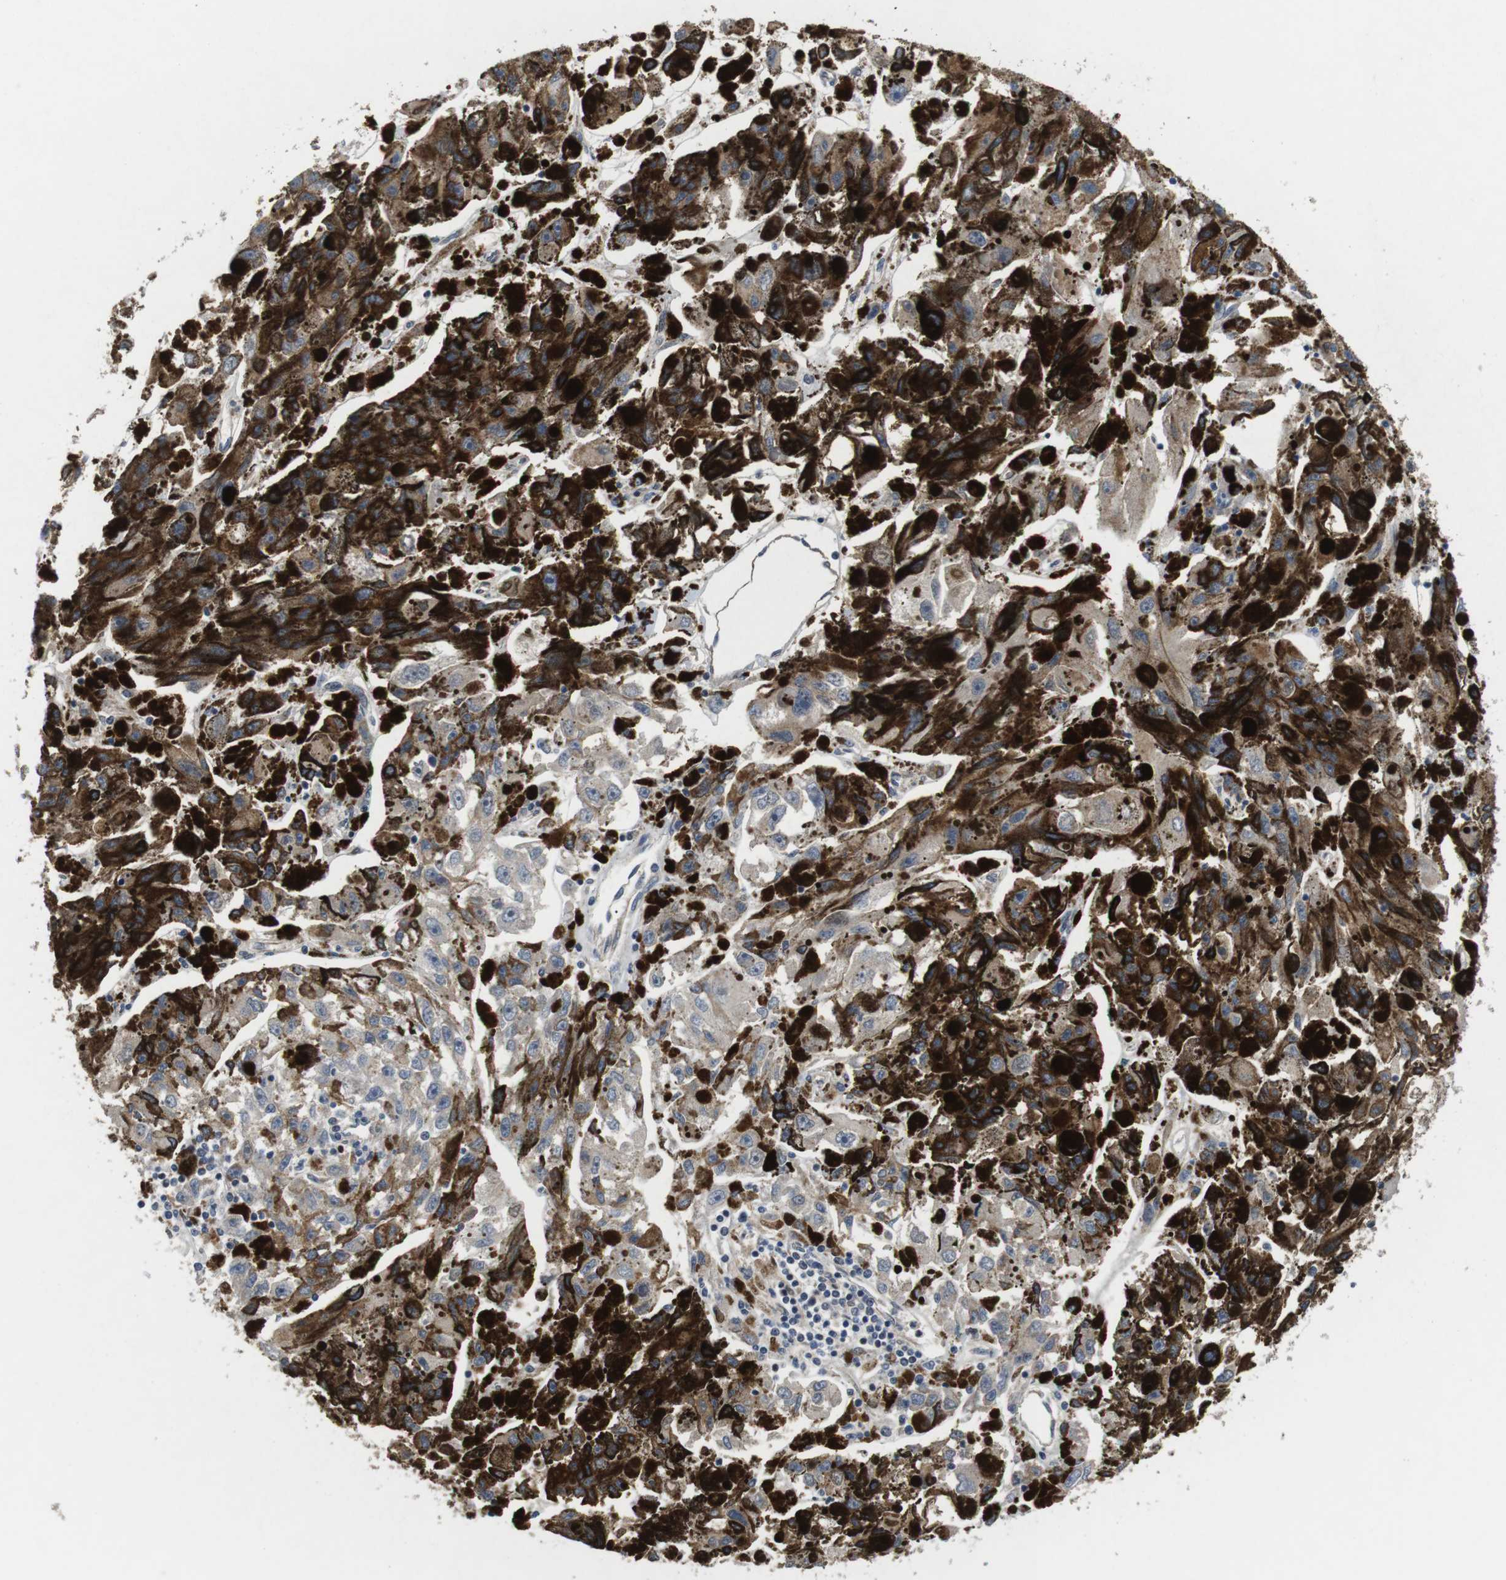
{"staining": {"intensity": "negative", "quantity": "none", "location": "none"}, "tissue": "melanoma", "cell_type": "Tumor cells", "image_type": "cancer", "snomed": [{"axis": "morphology", "description": "Malignant melanoma, NOS"}, {"axis": "topography", "description": "Skin"}], "caption": "This histopathology image is of melanoma stained with immunohistochemistry (IHC) to label a protein in brown with the nuclei are counter-stained blue. There is no staining in tumor cells.", "gene": "NECTIN1", "patient": {"sex": "female", "age": 104}}